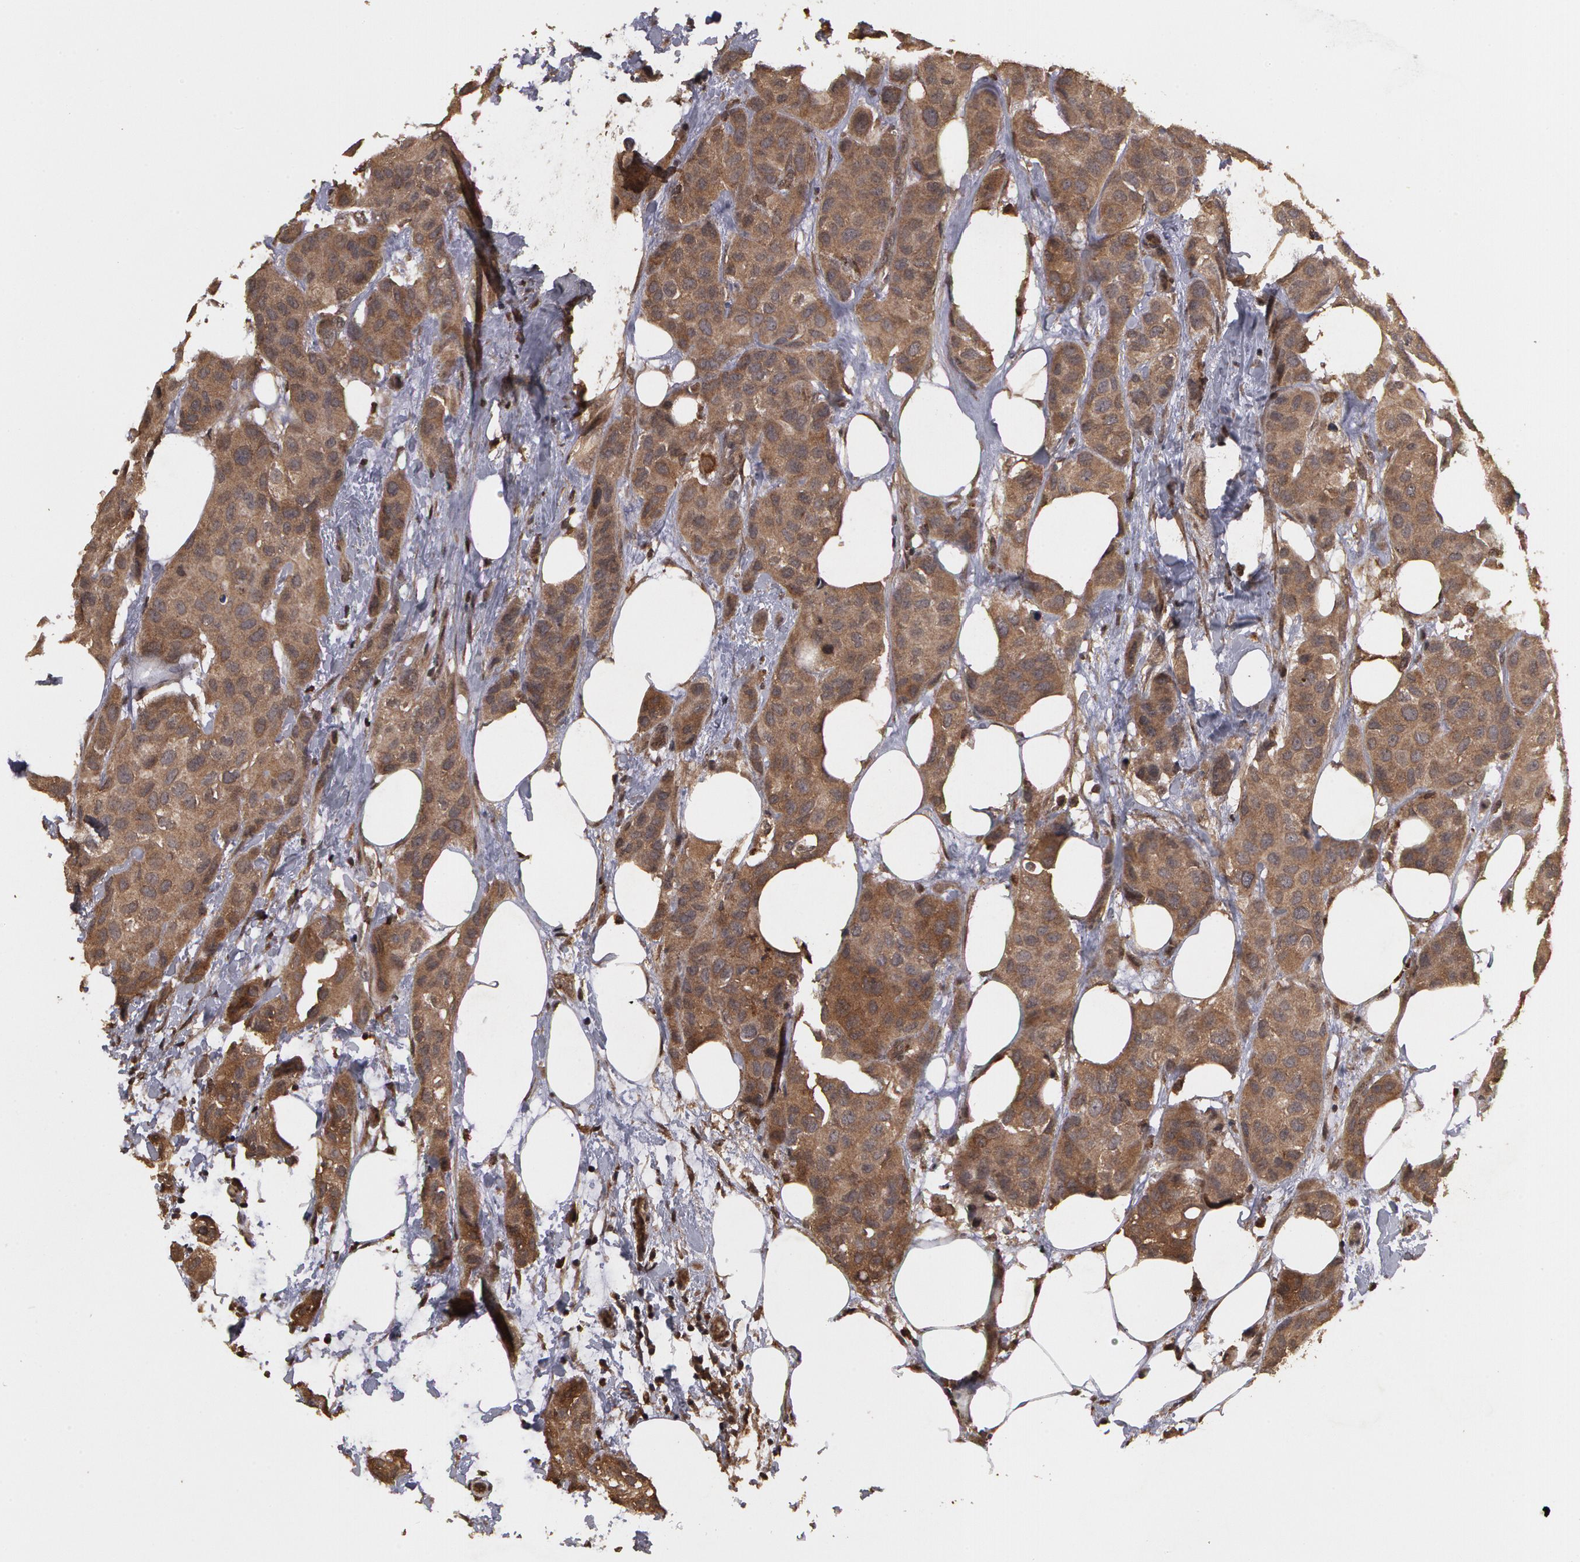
{"staining": {"intensity": "moderate", "quantity": ">75%", "location": "cytoplasmic/membranous"}, "tissue": "breast cancer", "cell_type": "Tumor cells", "image_type": "cancer", "snomed": [{"axis": "morphology", "description": "Duct carcinoma"}, {"axis": "topography", "description": "Breast"}], "caption": "The image reveals a brown stain indicating the presence of a protein in the cytoplasmic/membranous of tumor cells in breast cancer. The protein of interest is stained brown, and the nuclei are stained in blue (DAB IHC with brightfield microscopy, high magnification).", "gene": "CALR", "patient": {"sex": "female", "age": 68}}